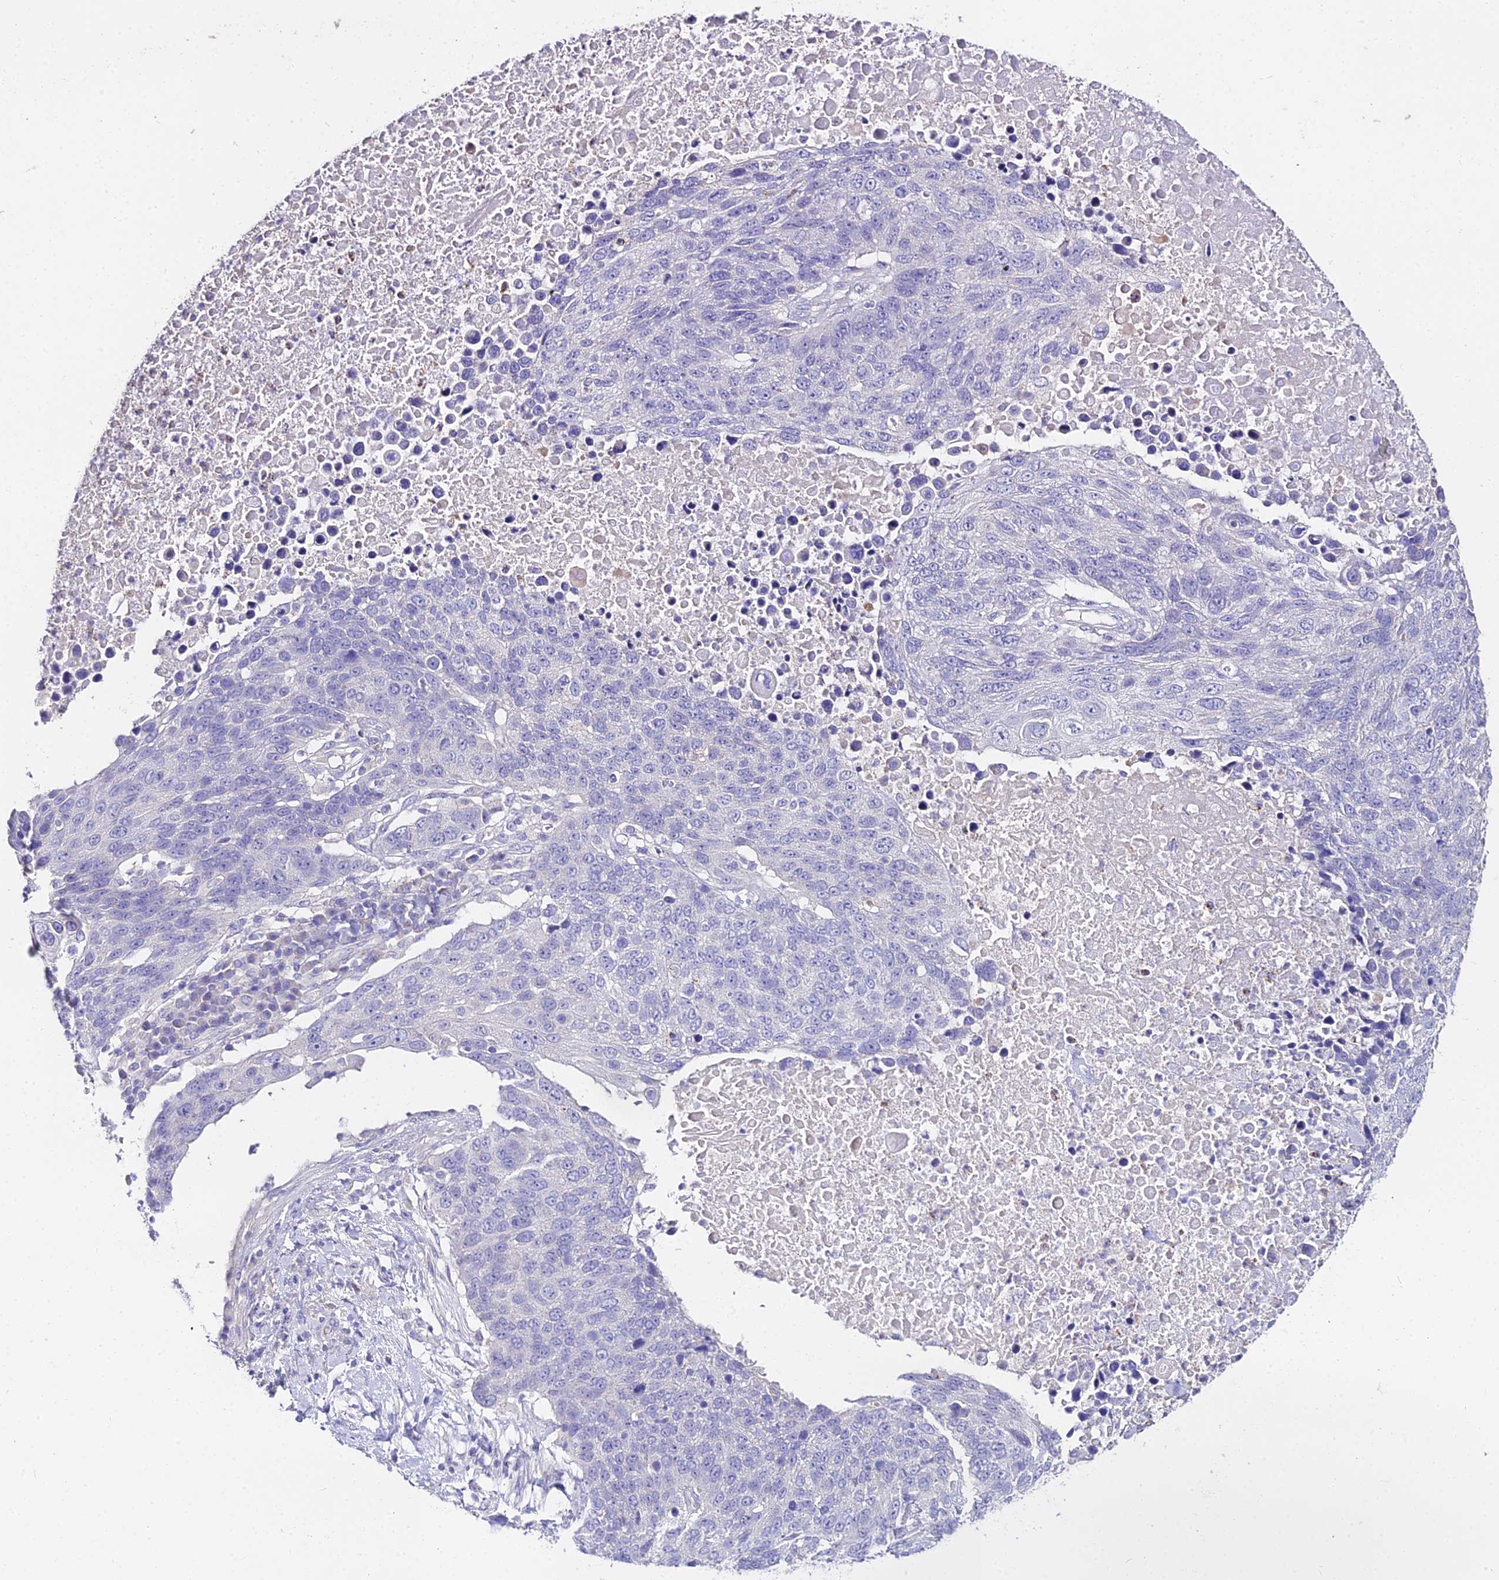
{"staining": {"intensity": "negative", "quantity": "none", "location": "none"}, "tissue": "lung cancer", "cell_type": "Tumor cells", "image_type": "cancer", "snomed": [{"axis": "morphology", "description": "Normal tissue, NOS"}, {"axis": "morphology", "description": "Squamous cell carcinoma, NOS"}, {"axis": "topography", "description": "Lymph node"}, {"axis": "topography", "description": "Lung"}], "caption": "A micrograph of human squamous cell carcinoma (lung) is negative for staining in tumor cells.", "gene": "GLYAT", "patient": {"sex": "male", "age": 66}}